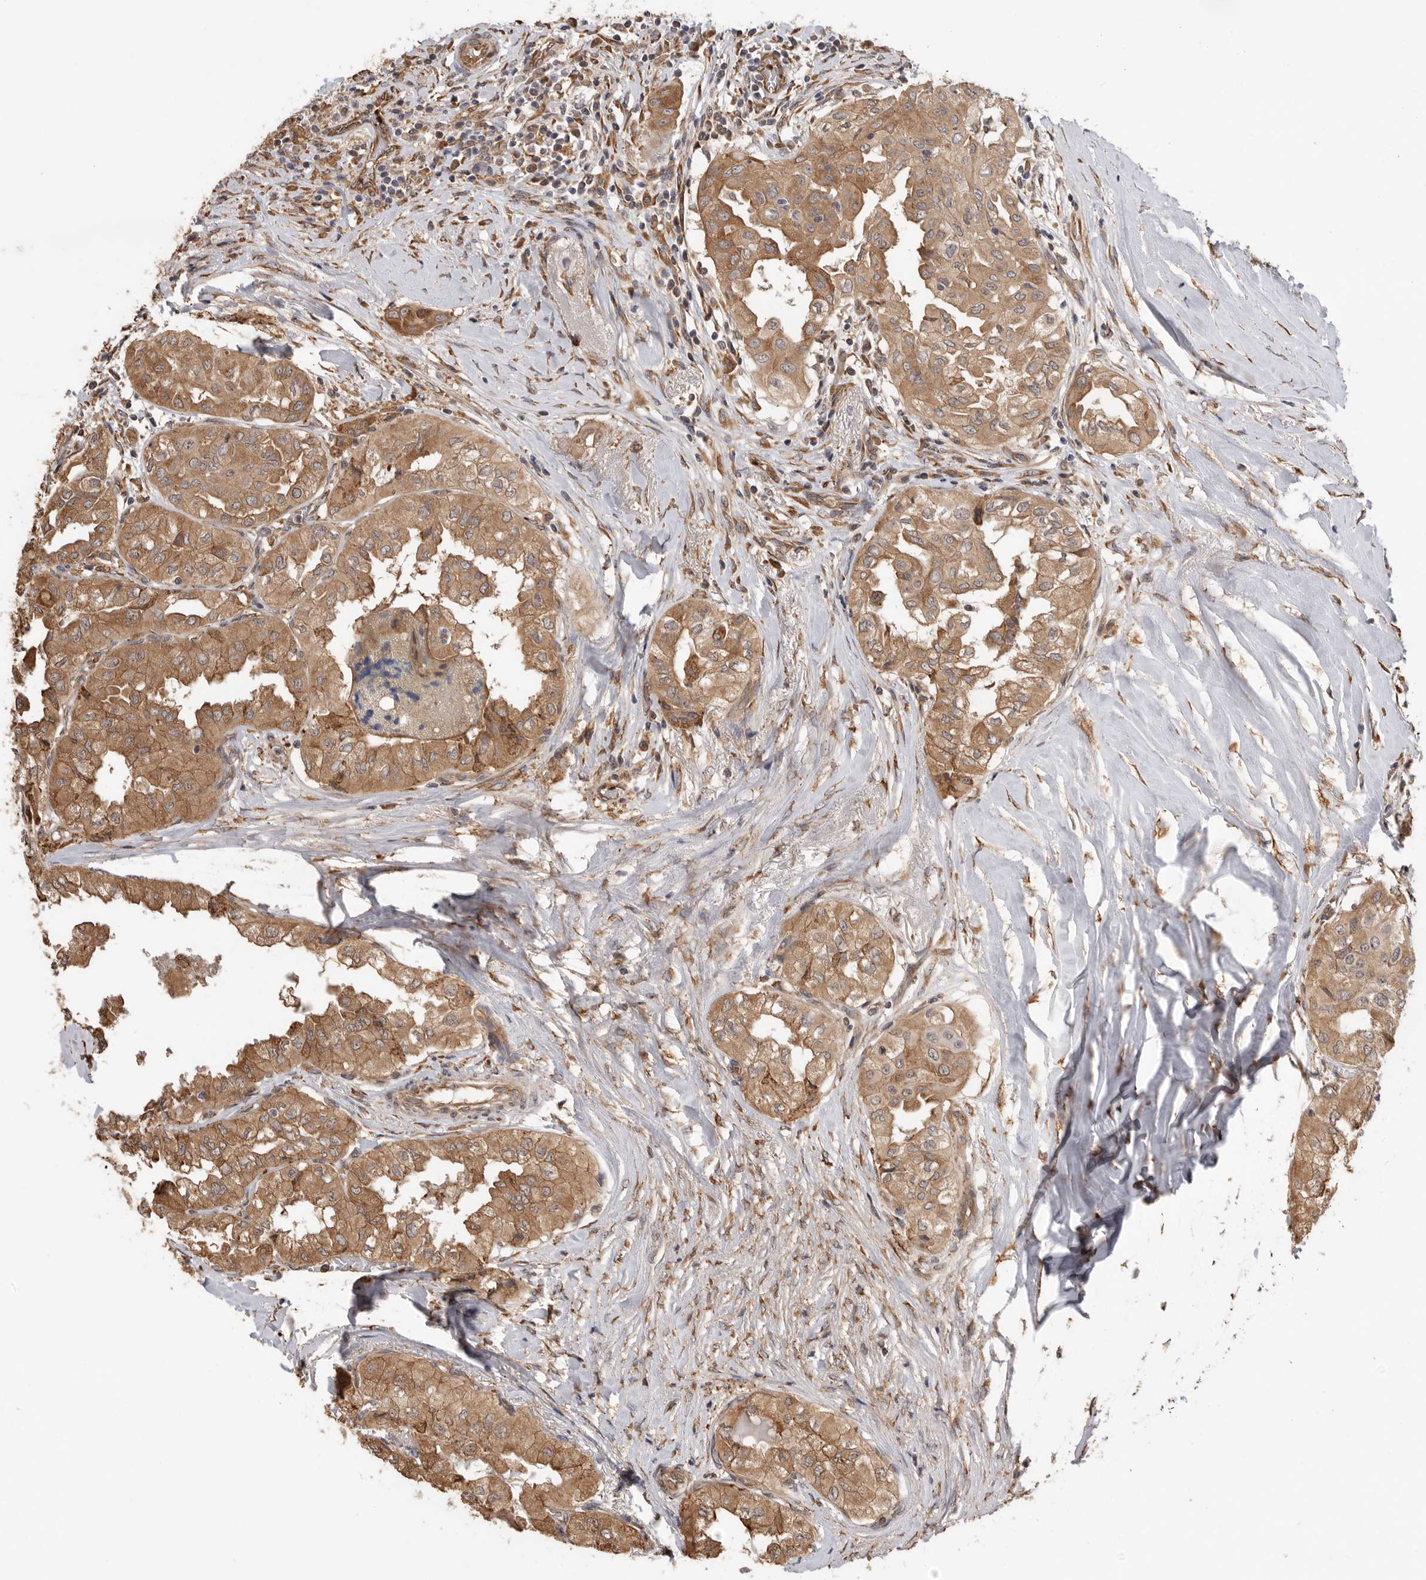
{"staining": {"intensity": "moderate", "quantity": ">75%", "location": "cytoplasmic/membranous"}, "tissue": "thyroid cancer", "cell_type": "Tumor cells", "image_type": "cancer", "snomed": [{"axis": "morphology", "description": "Papillary adenocarcinoma, NOS"}, {"axis": "topography", "description": "Thyroid gland"}], "caption": "Tumor cells display moderate cytoplasmic/membranous staining in approximately >75% of cells in thyroid papillary adenocarcinoma.", "gene": "CDC42BPB", "patient": {"sex": "female", "age": 59}}